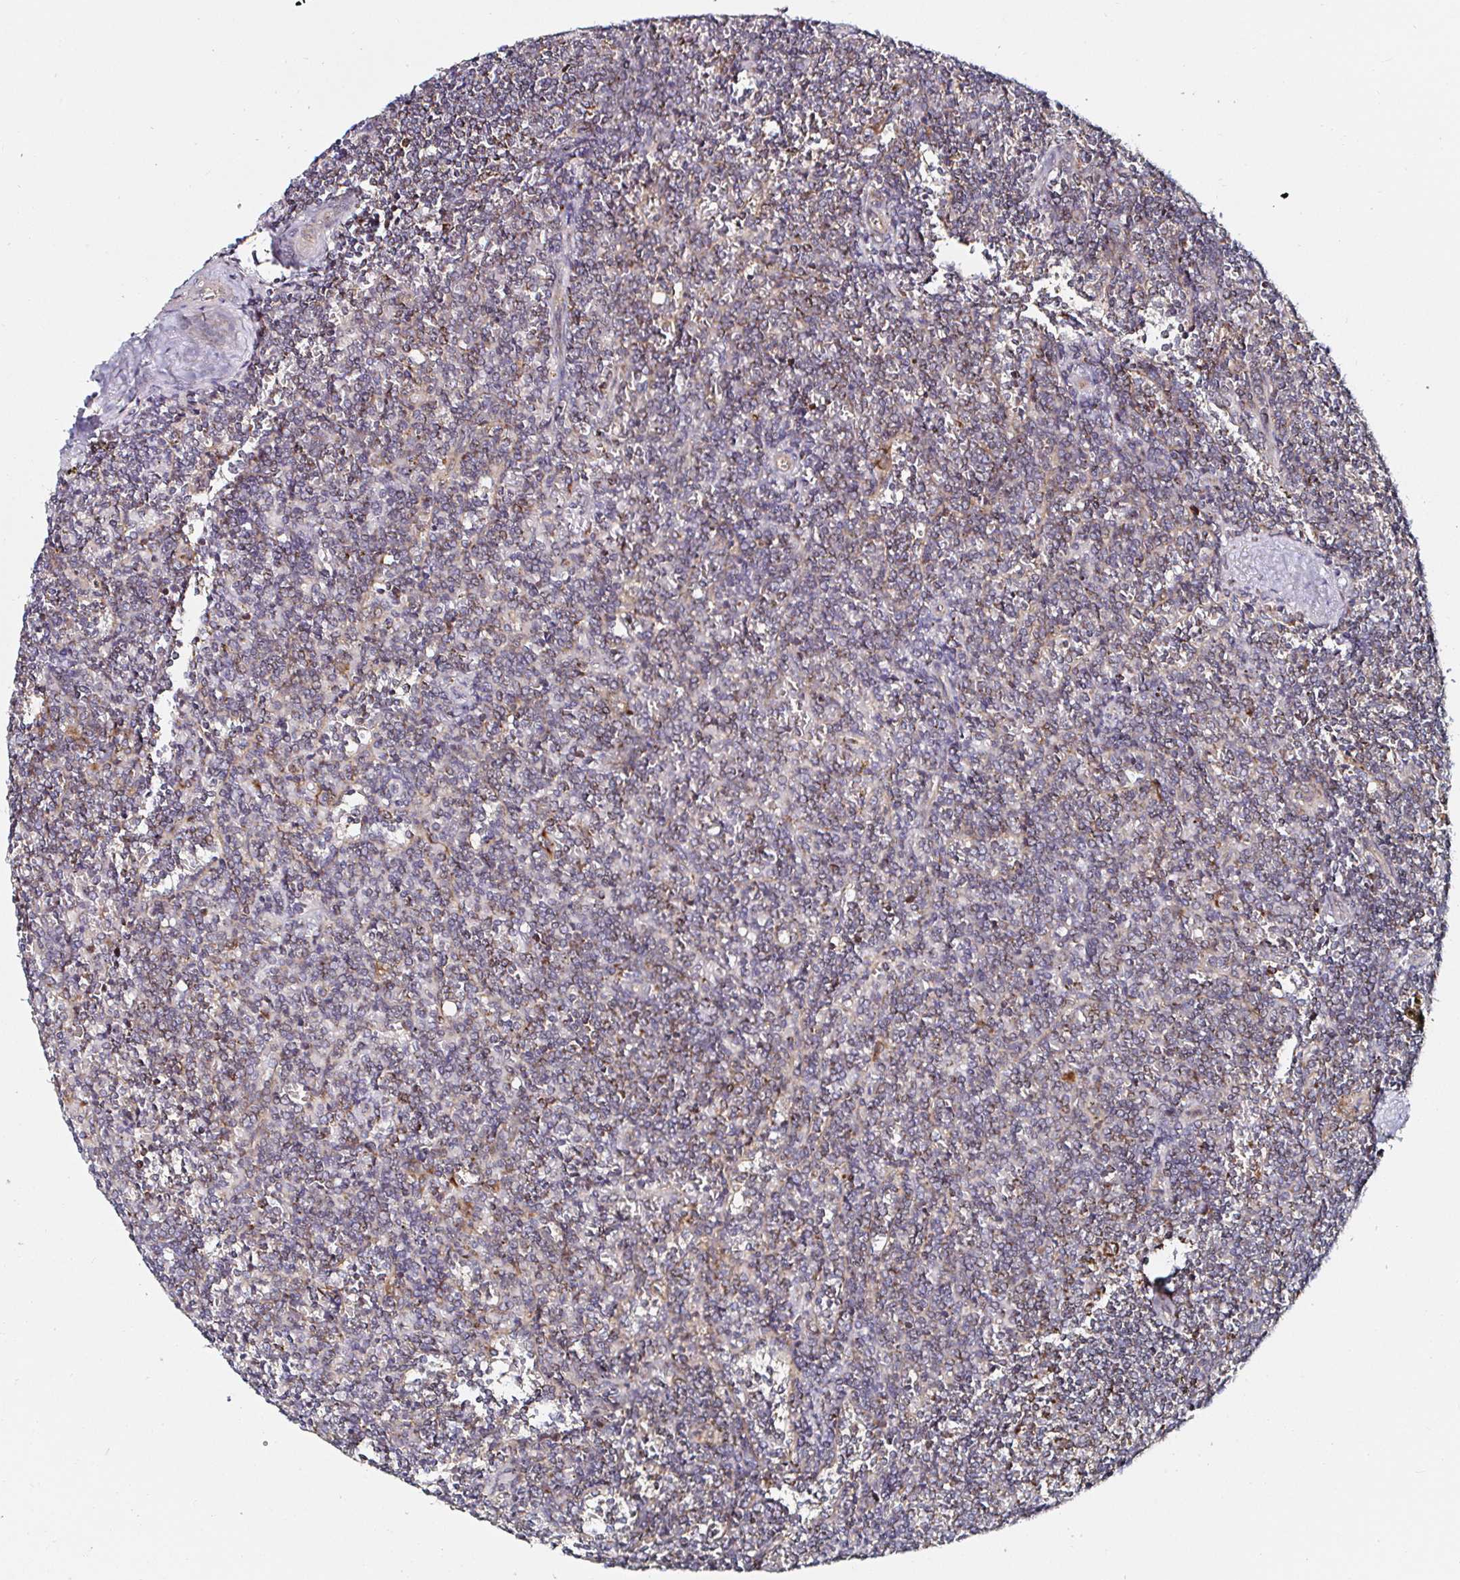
{"staining": {"intensity": "weak", "quantity": "<25%", "location": "cytoplasmic/membranous"}, "tissue": "lymphoma", "cell_type": "Tumor cells", "image_type": "cancer", "snomed": [{"axis": "morphology", "description": "Malignant lymphoma, non-Hodgkin's type, Low grade"}, {"axis": "topography", "description": "Spleen"}], "caption": "Protein analysis of lymphoma shows no significant positivity in tumor cells.", "gene": "ATAD3B", "patient": {"sex": "male", "age": 78}}